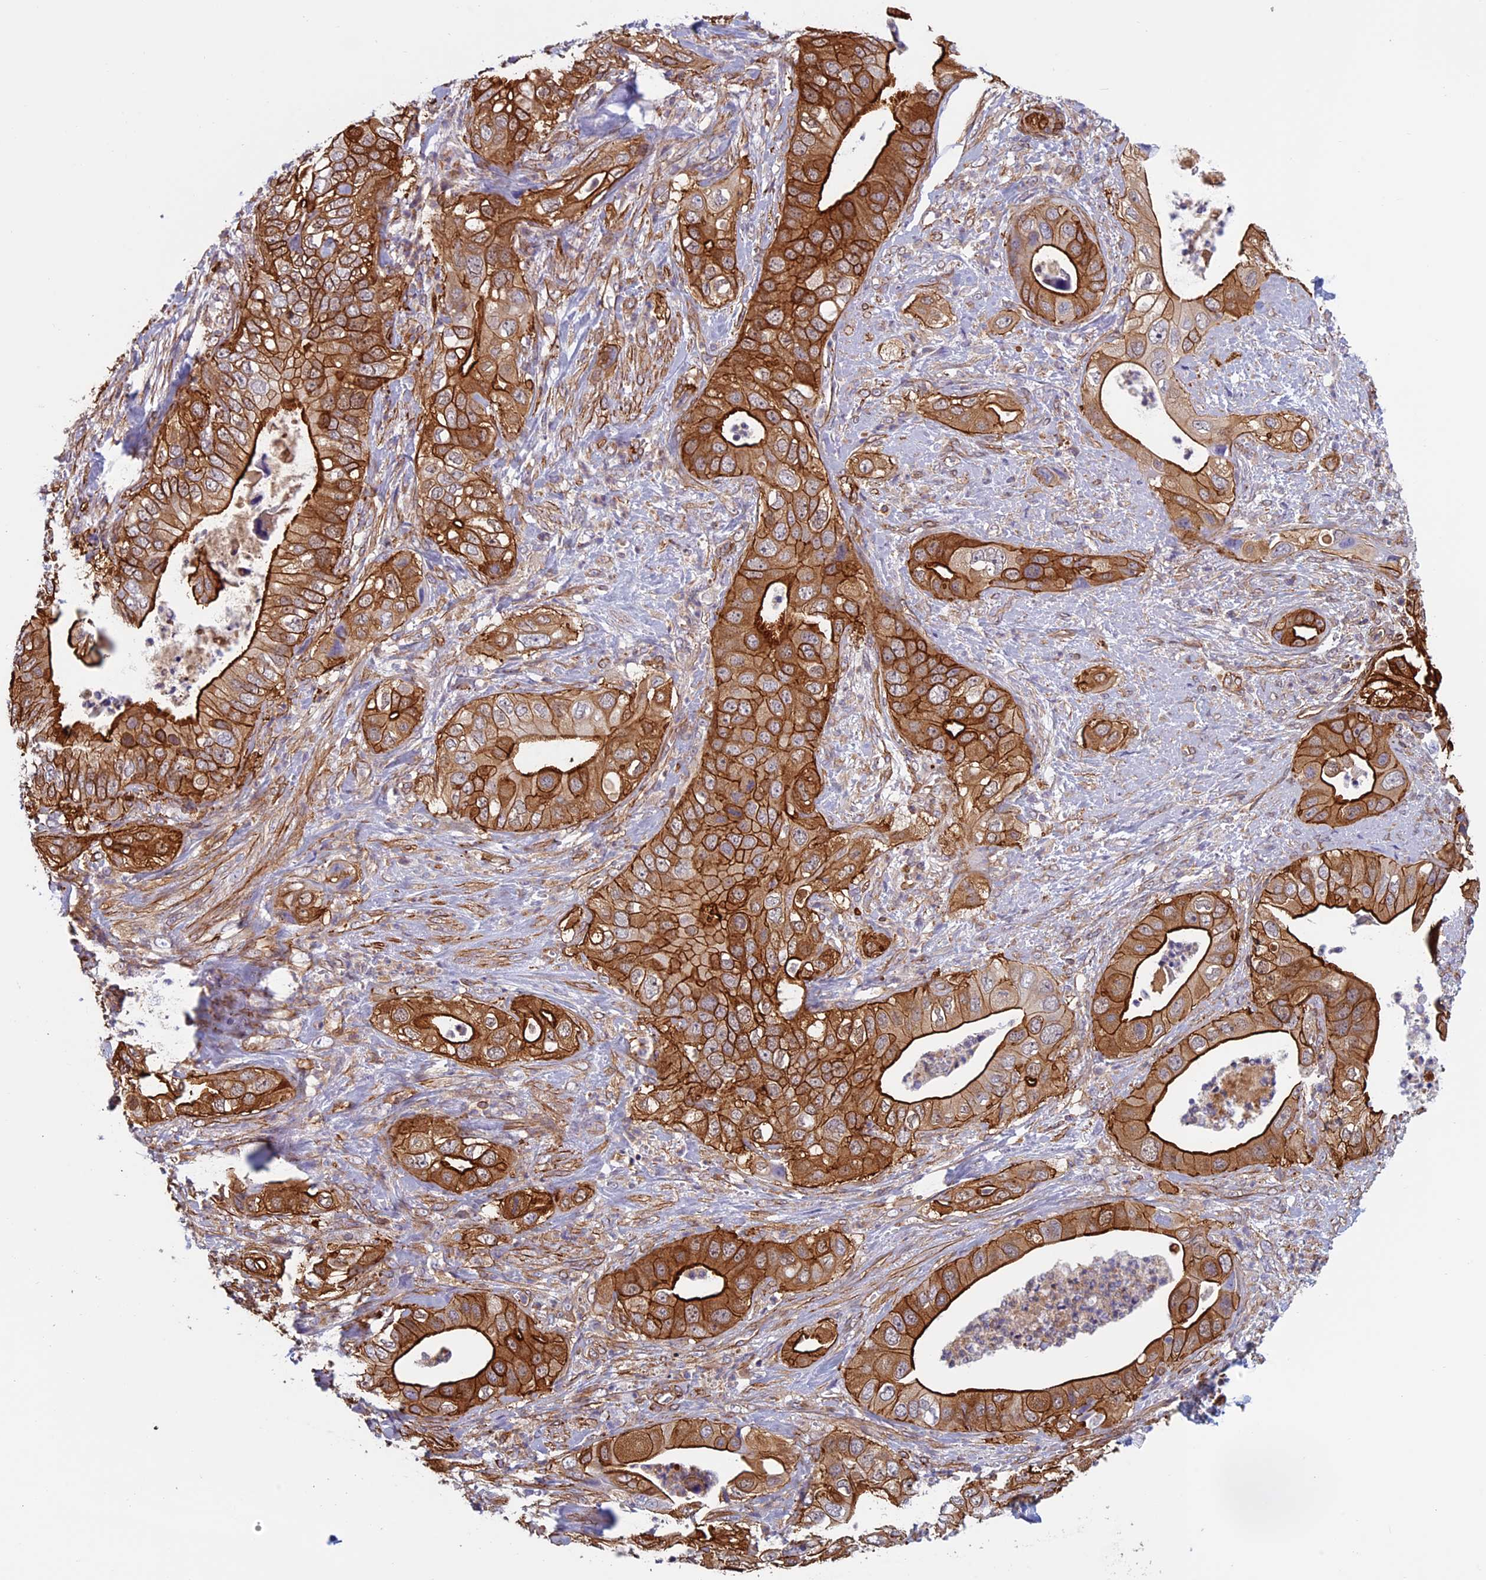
{"staining": {"intensity": "strong", "quantity": ">75%", "location": "cytoplasmic/membranous"}, "tissue": "pancreatic cancer", "cell_type": "Tumor cells", "image_type": "cancer", "snomed": [{"axis": "morphology", "description": "Adenocarcinoma, NOS"}, {"axis": "topography", "description": "Pancreas"}], "caption": "An immunohistochemistry image of neoplastic tissue is shown. Protein staining in brown shows strong cytoplasmic/membranous positivity in pancreatic cancer (adenocarcinoma) within tumor cells.", "gene": "ANGPTL2", "patient": {"sex": "female", "age": 78}}